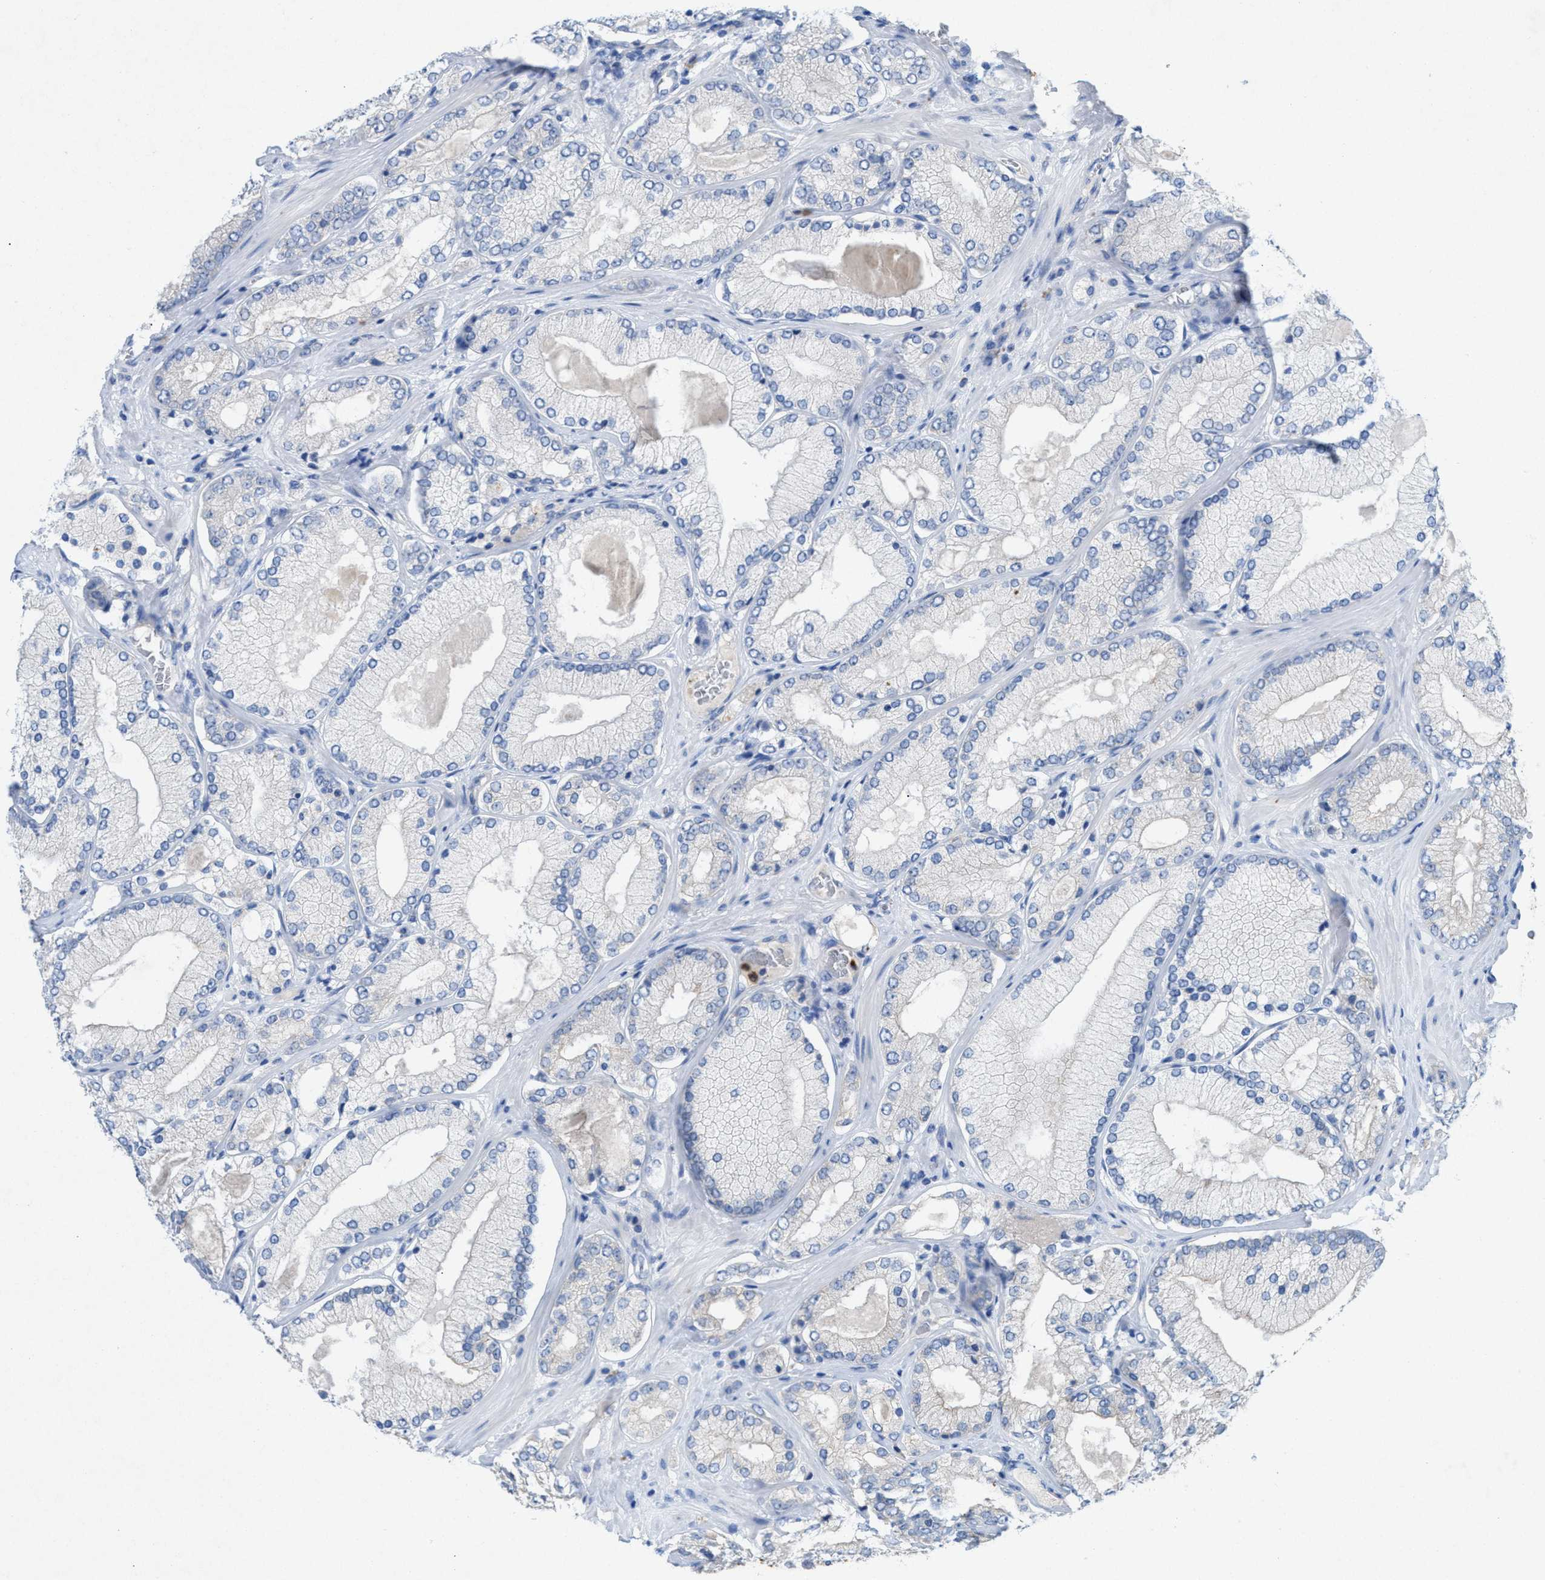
{"staining": {"intensity": "negative", "quantity": "none", "location": "none"}, "tissue": "prostate cancer", "cell_type": "Tumor cells", "image_type": "cancer", "snomed": [{"axis": "morphology", "description": "Adenocarcinoma, Low grade"}, {"axis": "topography", "description": "Prostate"}], "caption": "Tumor cells show no significant protein positivity in prostate low-grade adenocarcinoma.", "gene": "CMTM1", "patient": {"sex": "male", "age": 65}}